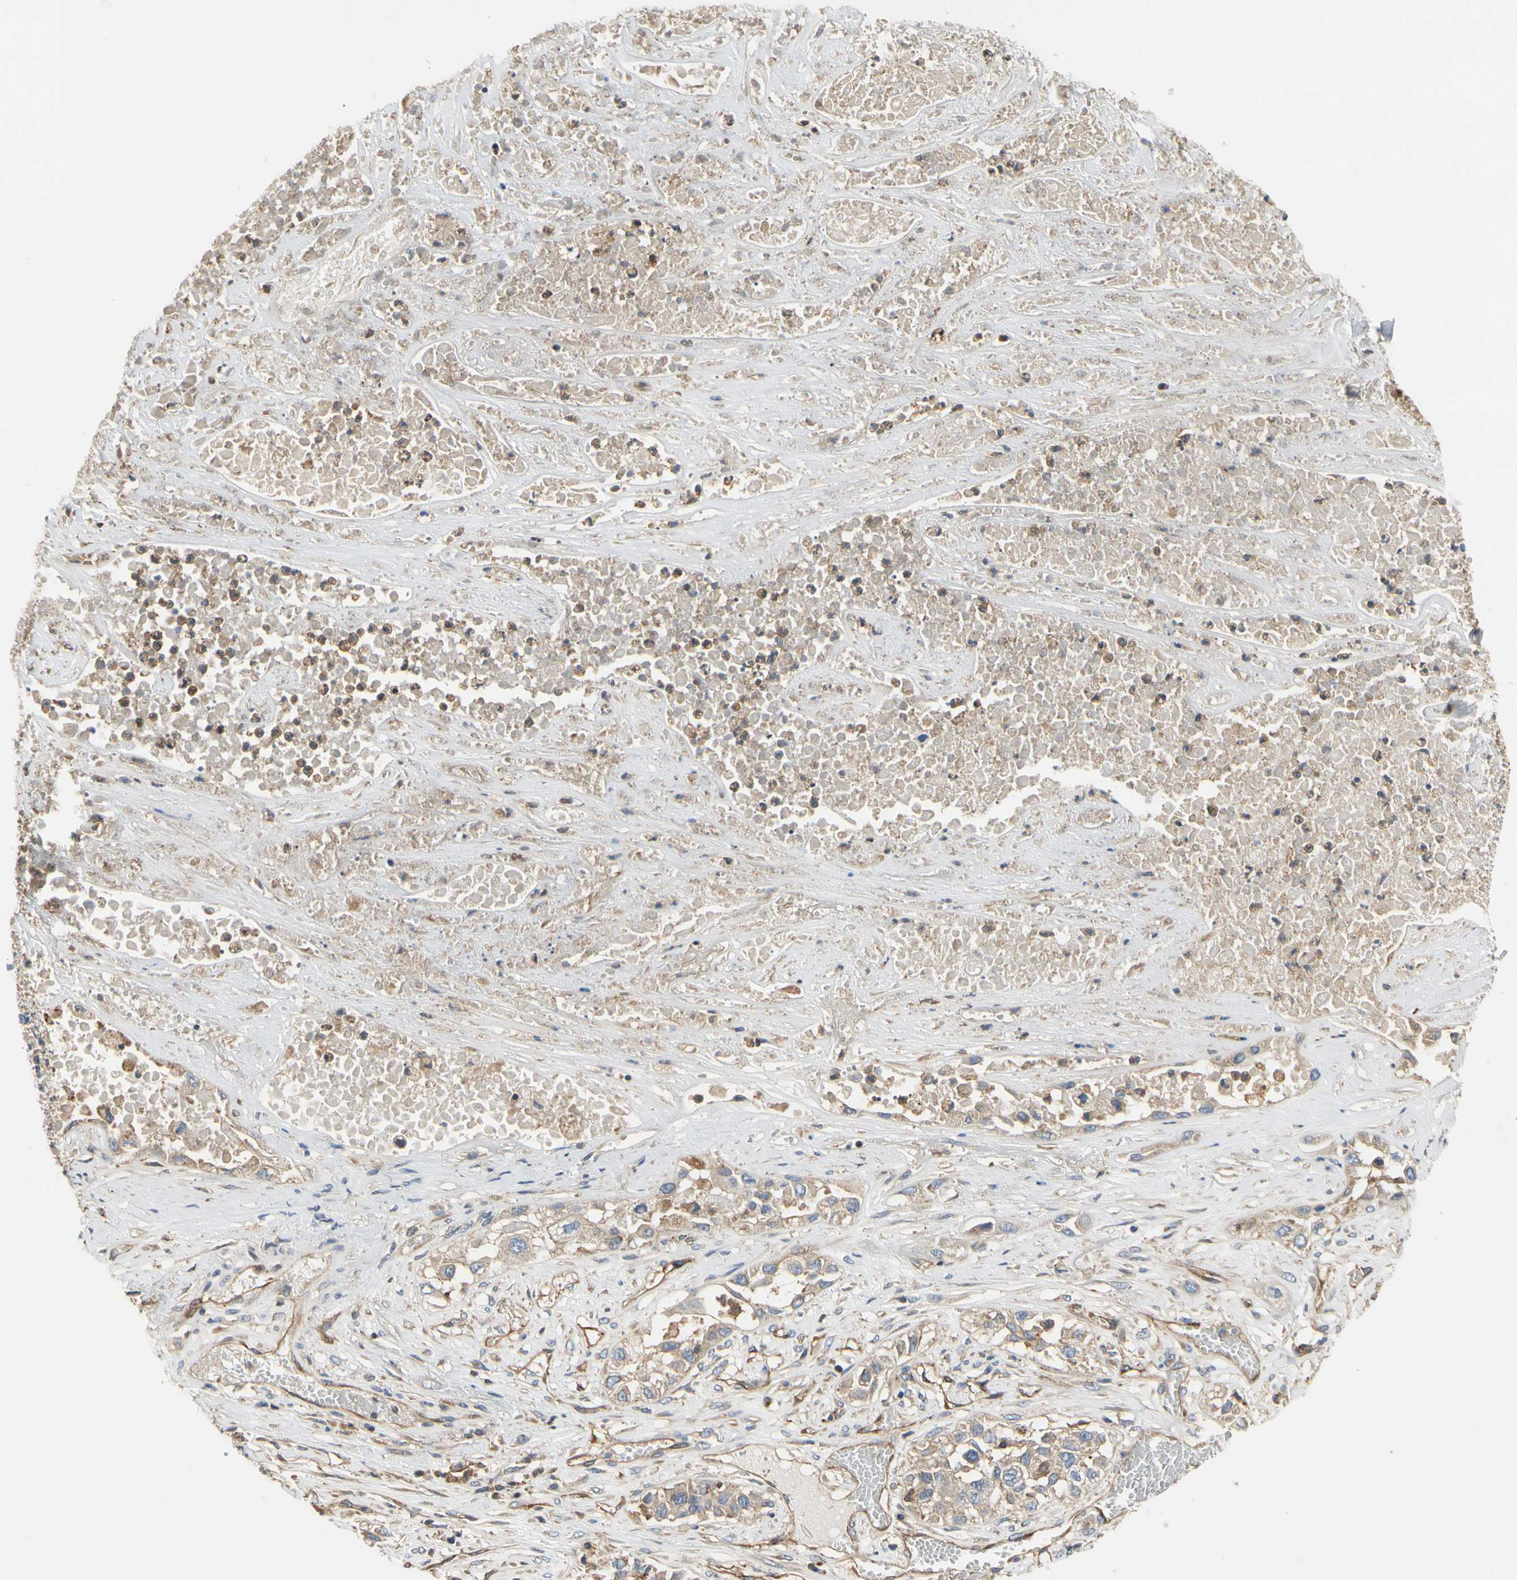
{"staining": {"intensity": "weak", "quantity": "25%-75%", "location": "cytoplasmic/membranous"}, "tissue": "lung cancer", "cell_type": "Tumor cells", "image_type": "cancer", "snomed": [{"axis": "morphology", "description": "Squamous cell carcinoma, NOS"}, {"axis": "topography", "description": "Lung"}], "caption": "A brown stain labels weak cytoplasmic/membranous expression of a protein in squamous cell carcinoma (lung) tumor cells. (DAB IHC, brown staining for protein, blue staining for nuclei).", "gene": "IL1RL1", "patient": {"sex": "male", "age": 71}}